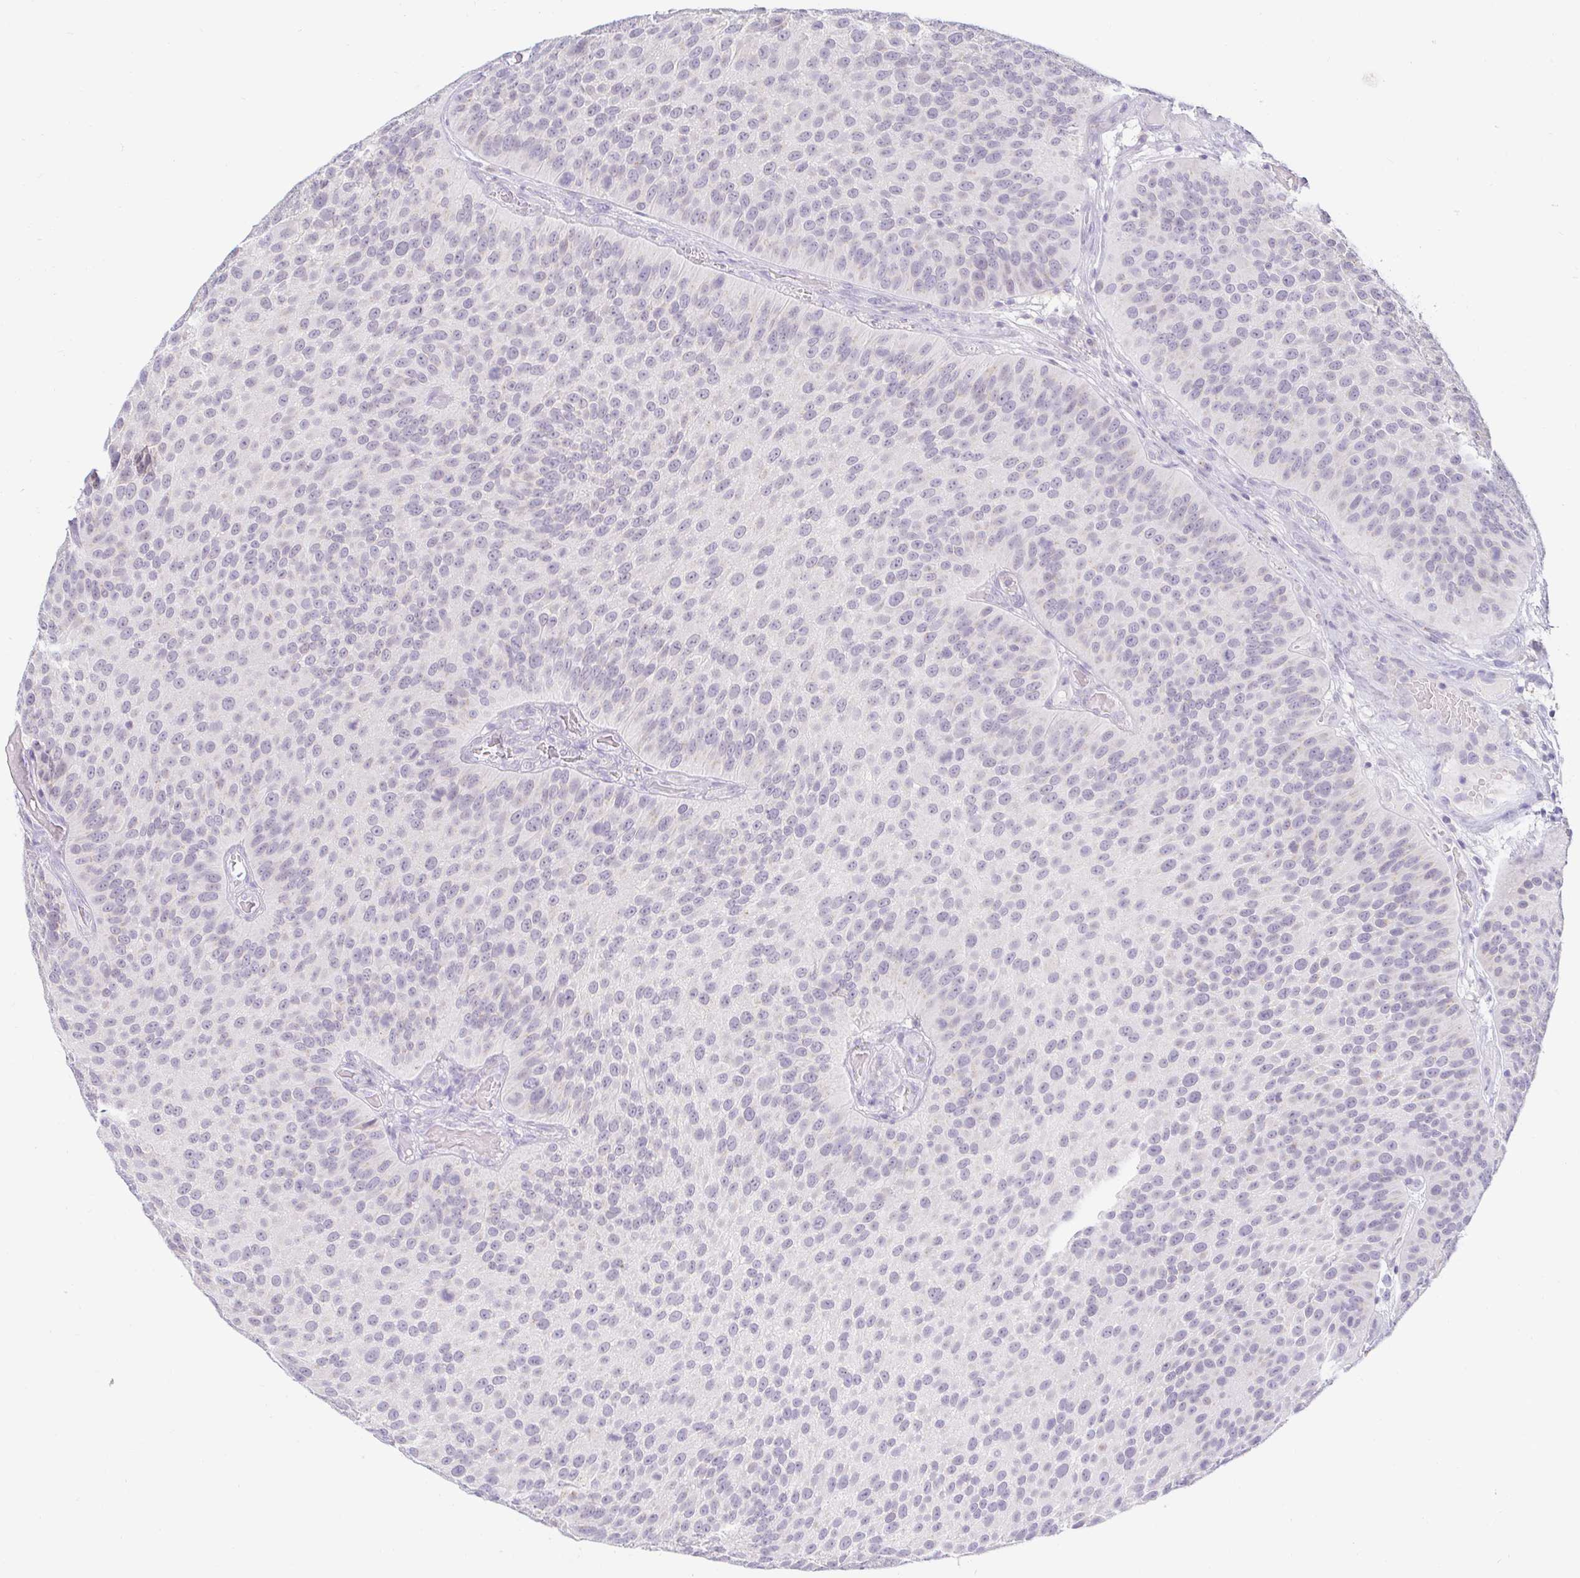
{"staining": {"intensity": "negative", "quantity": "none", "location": "none"}, "tissue": "urothelial cancer", "cell_type": "Tumor cells", "image_type": "cancer", "snomed": [{"axis": "morphology", "description": "Urothelial carcinoma, Low grade"}, {"axis": "topography", "description": "Urinary bladder"}], "caption": "Immunohistochemistry histopathology image of neoplastic tissue: urothelial carcinoma (low-grade) stained with DAB shows no significant protein staining in tumor cells.", "gene": "OR51D1", "patient": {"sex": "male", "age": 76}}